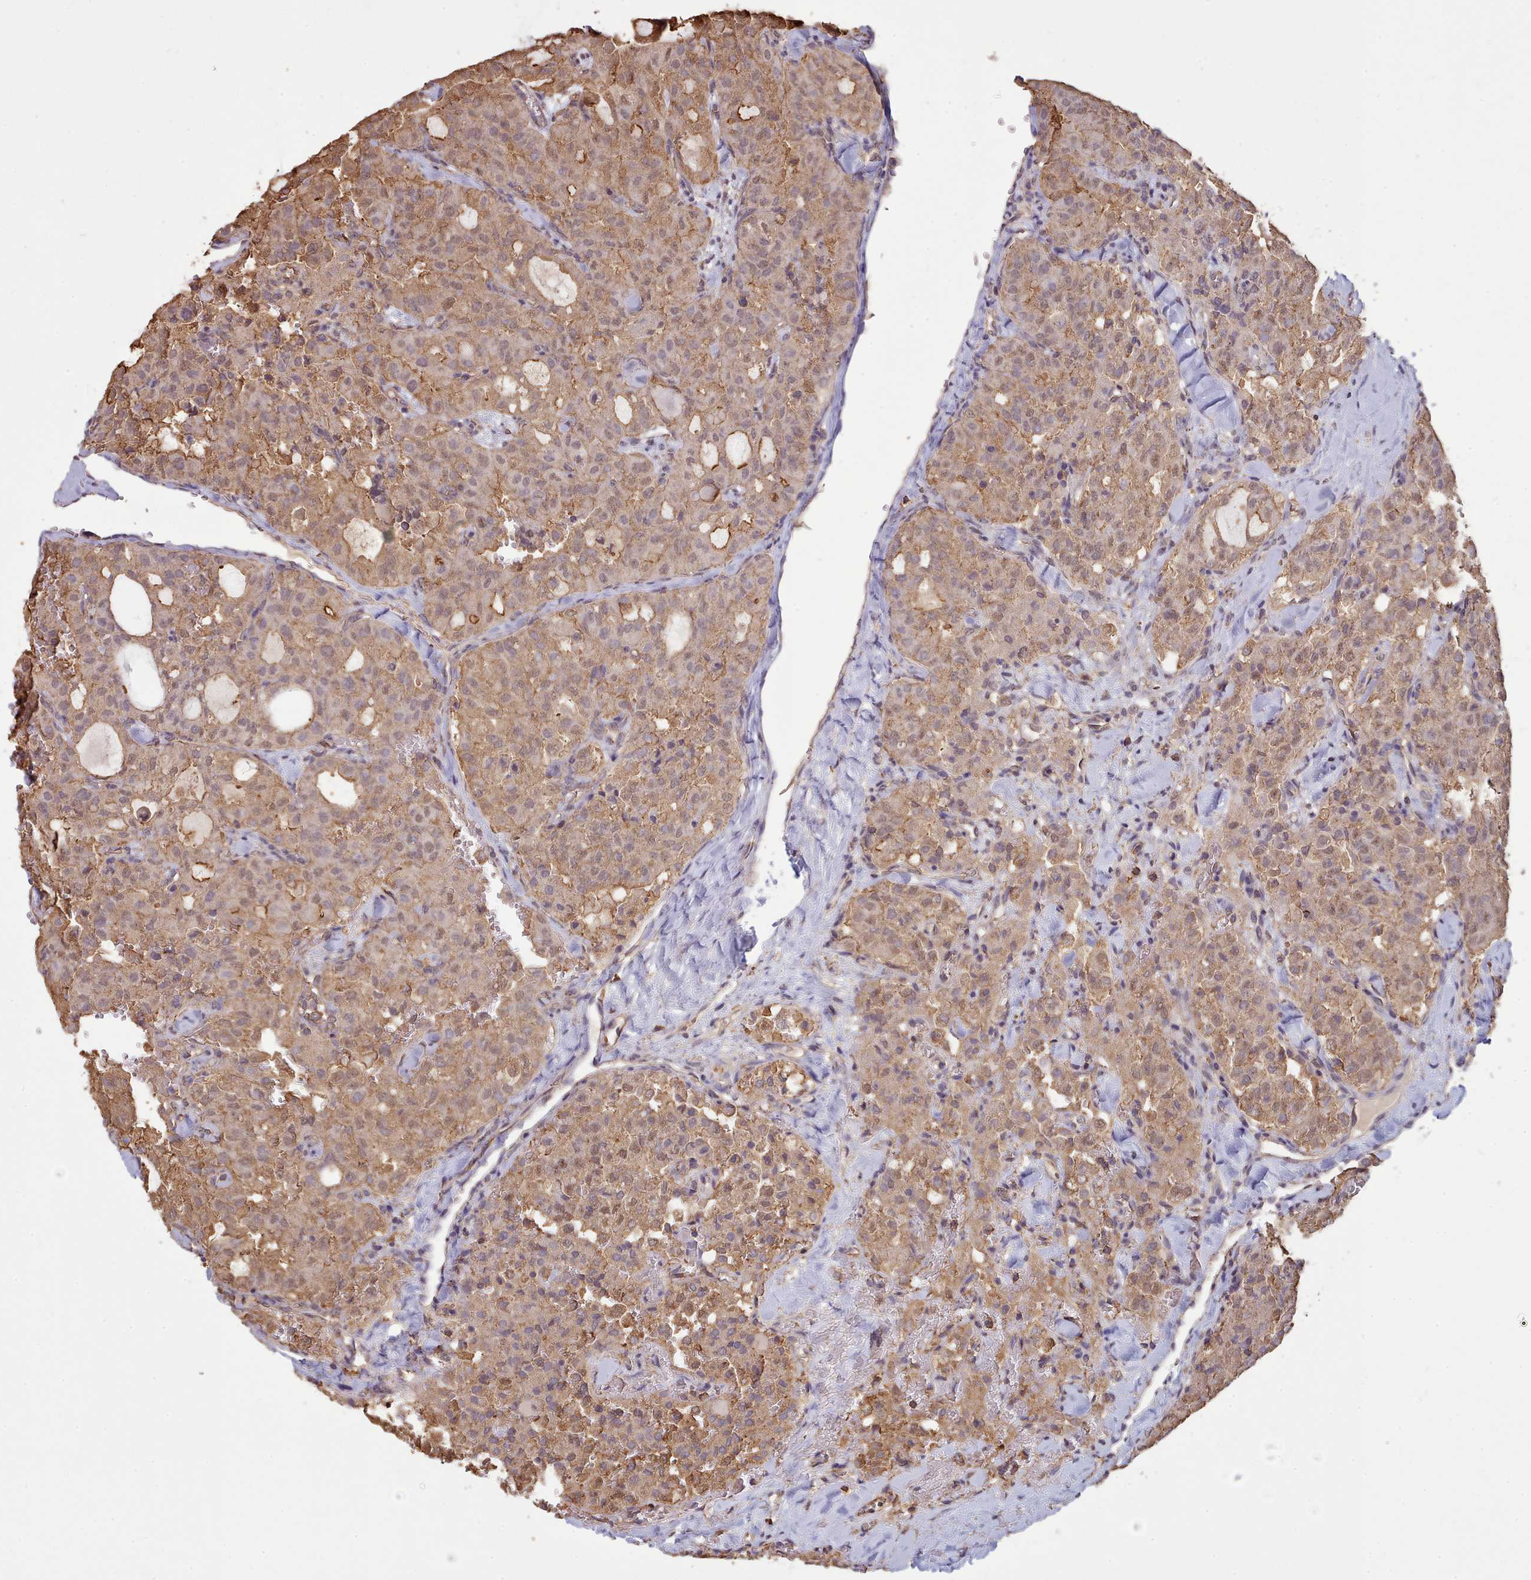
{"staining": {"intensity": "moderate", "quantity": ">75%", "location": "cytoplasmic/membranous,nuclear"}, "tissue": "thyroid cancer", "cell_type": "Tumor cells", "image_type": "cancer", "snomed": [{"axis": "morphology", "description": "Follicular adenoma carcinoma, NOS"}, {"axis": "topography", "description": "Thyroid gland"}], "caption": "Immunohistochemical staining of thyroid cancer (follicular adenoma carcinoma) exhibits medium levels of moderate cytoplasmic/membranous and nuclear expression in approximately >75% of tumor cells.", "gene": "METRN", "patient": {"sex": "male", "age": 75}}